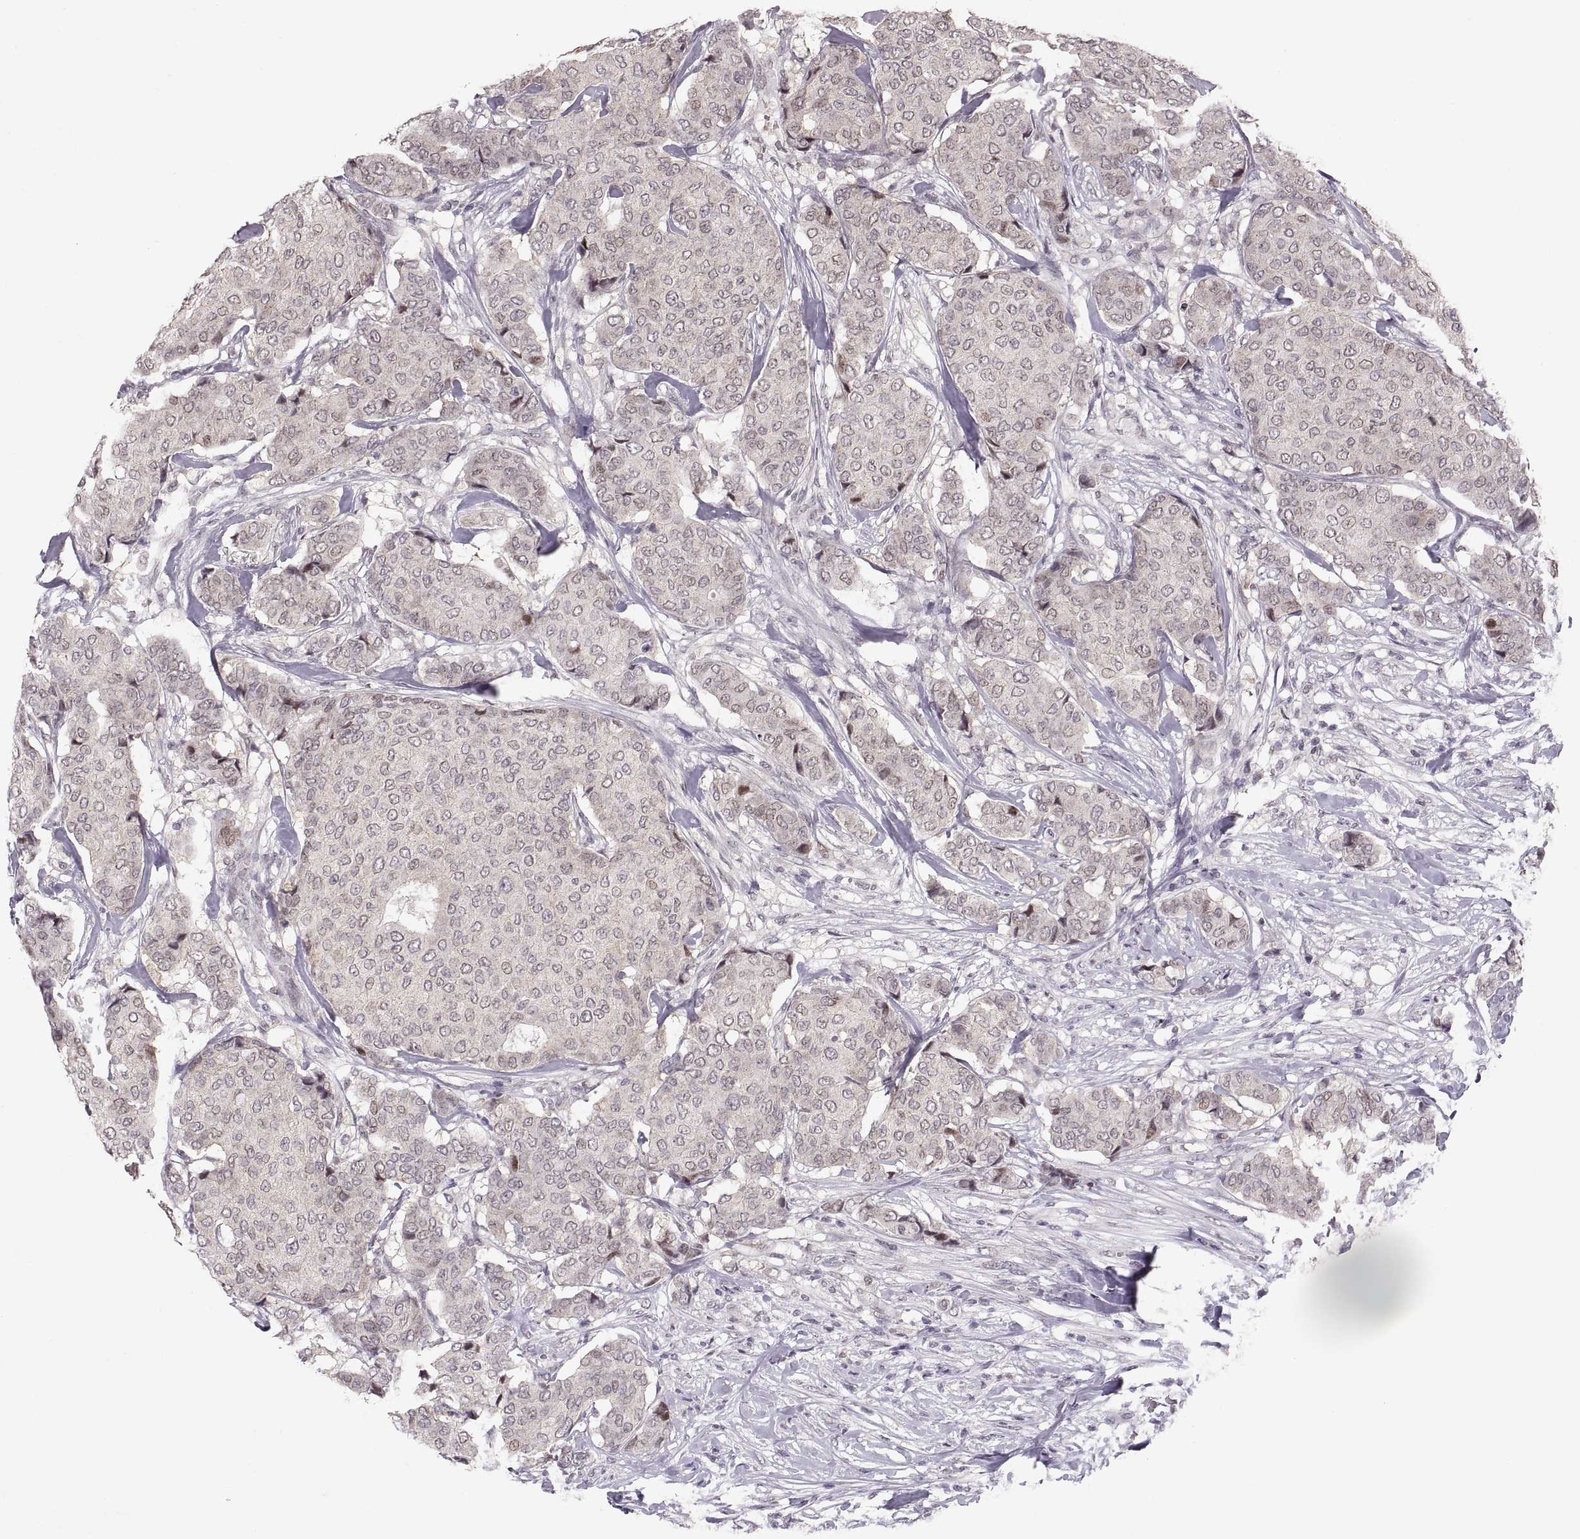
{"staining": {"intensity": "negative", "quantity": "none", "location": "none"}, "tissue": "breast cancer", "cell_type": "Tumor cells", "image_type": "cancer", "snomed": [{"axis": "morphology", "description": "Duct carcinoma"}, {"axis": "topography", "description": "Breast"}], "caption": "An immunohistochemistry (IHC) image of breast invasive ductal carcinoma is shown. There is no staining in tumor cells of breast invasive ductal carcinoma.", "gene": "SNAI1", "patient": {"sex": "female", "age": 75}}